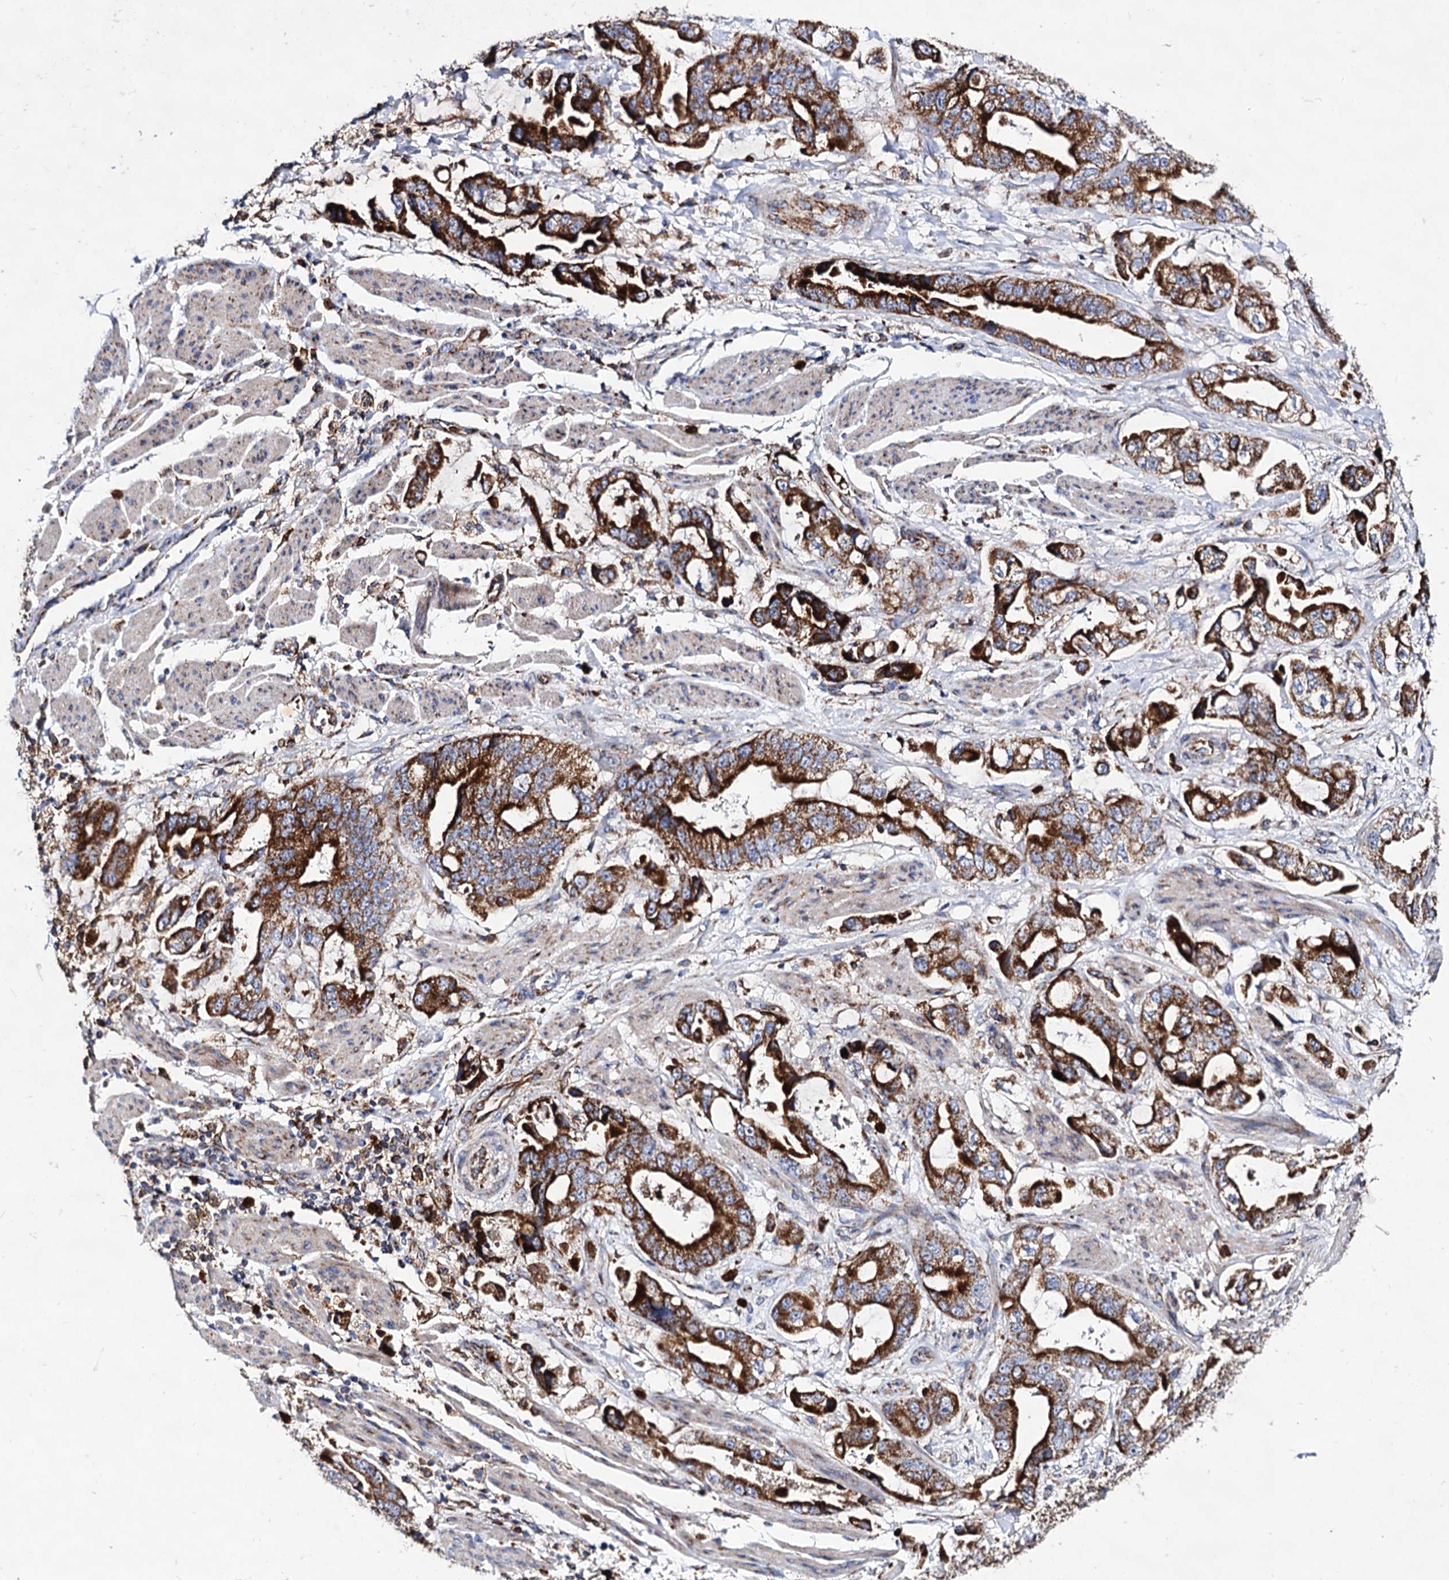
{"staining": {"intensity": "strong", "quantity": ">75%", "location": "cytoplasmic/membranous"}, "tissue": "stomach cancer", "cell_type": "Tumor cells", "image_type": "cancer", "snomed": [{"axis": "morphology", "description": "Adenocarcinoma, NOS"}, {"axis": "topography", "description": "Stomach"}], "caption": "Adenocarcinoma (stomach) stained with a brown dye shows strong cytoplasmic/membranous positive expression in approximately >75% of tumor cells.", "gene": "ACAD9", "patient": {"sex": "male", "age": 62}}